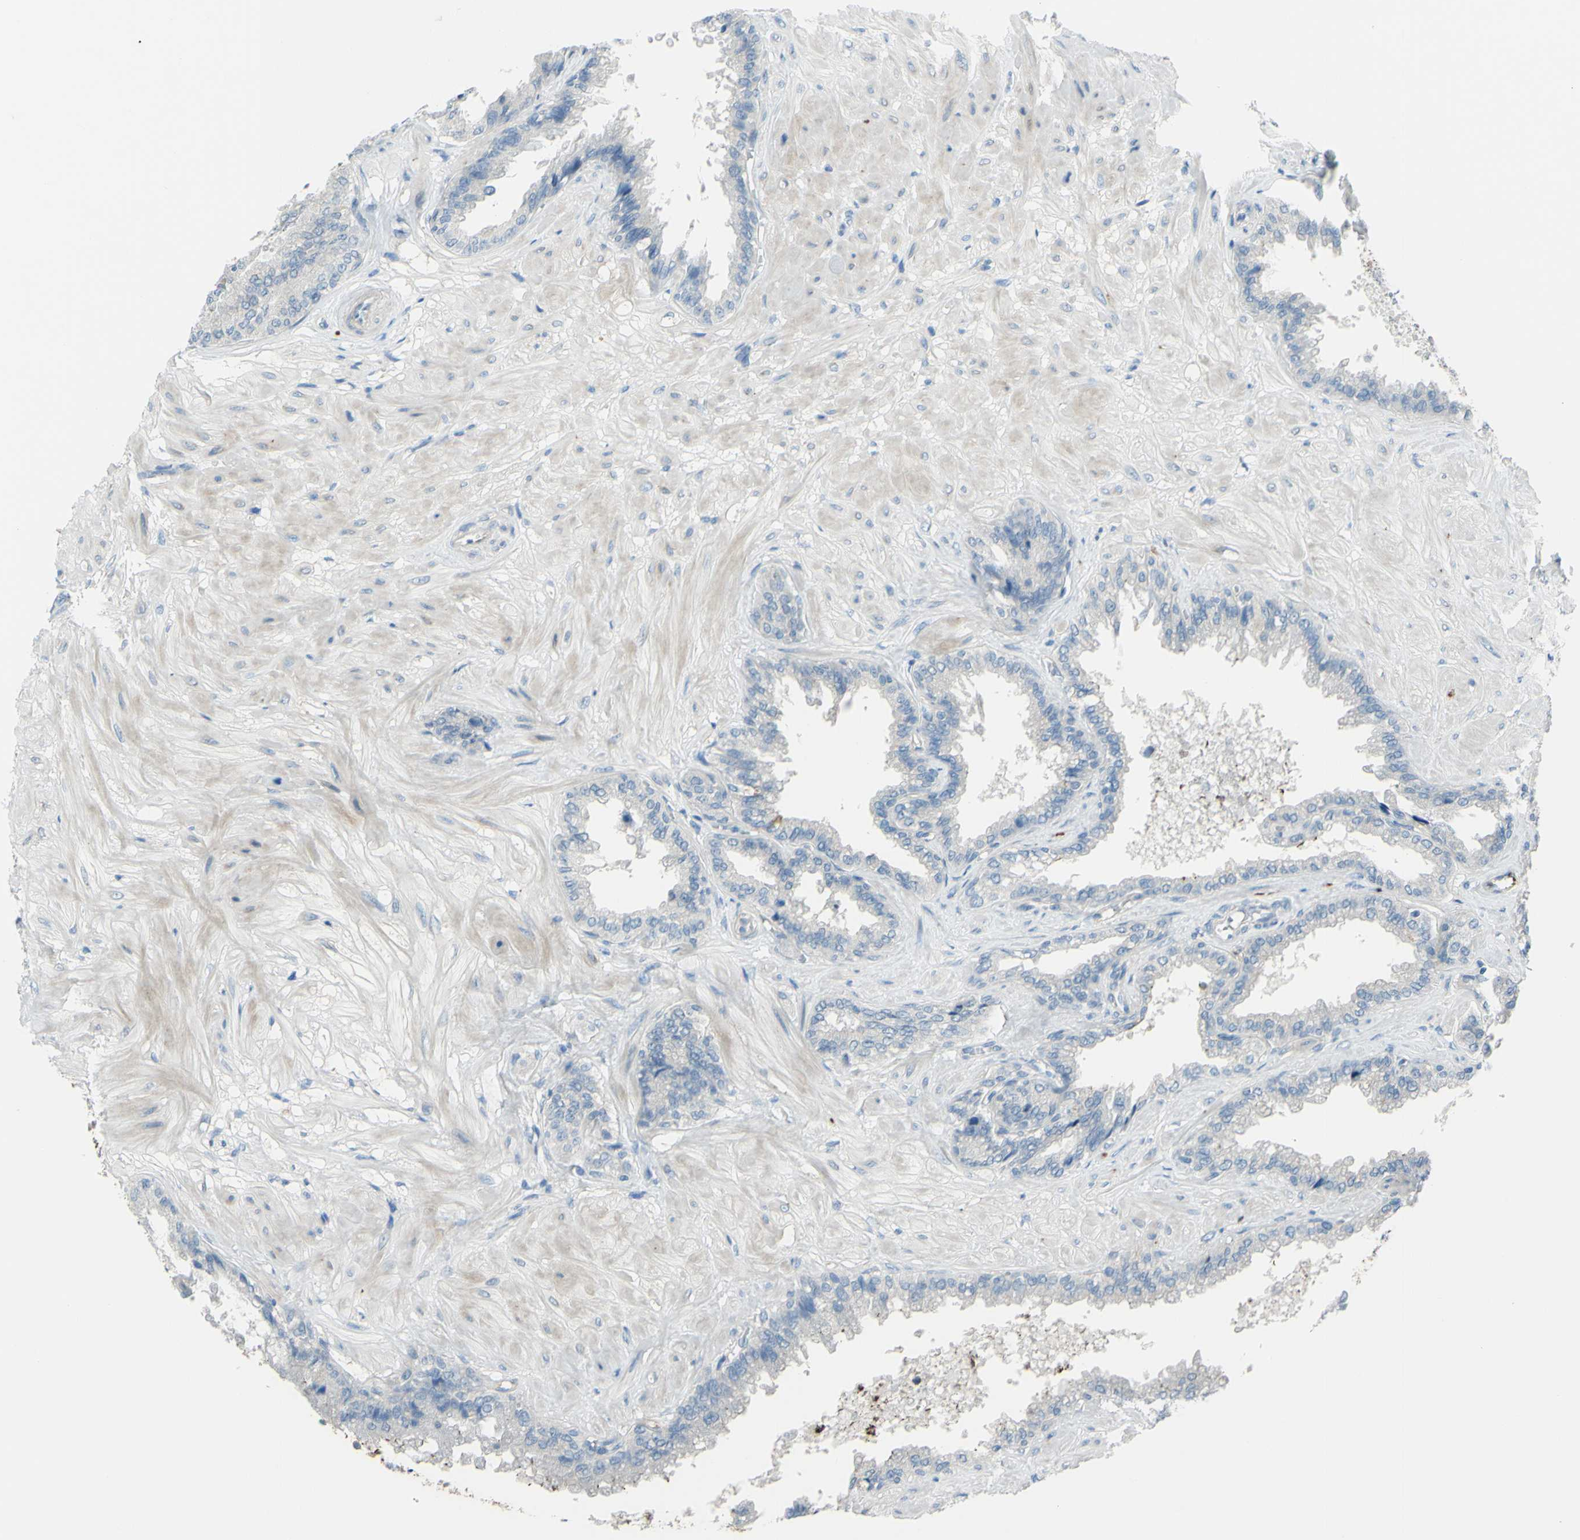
{"staining": {"intensity": "moderate", "quantity": "<25%", "location": "cytoplasmic/membranous"}, "tissue": "seminal vesicle", "cell_type": "Glandular cells", "image_type": "normal", "snomed": [{"axis": "morphology", "description": "Normal tissue, NOS"}, {"axis": "topography", "description": "Seminal veicle"}], "caption": "Seminal vesicle stained with a brown dye displays moderate cytoplasmic/membranous positive positivity in about <25% of glandular cells.", "gene": "ARHGAP1", "patient": {"sex": "male", "age": 46}}